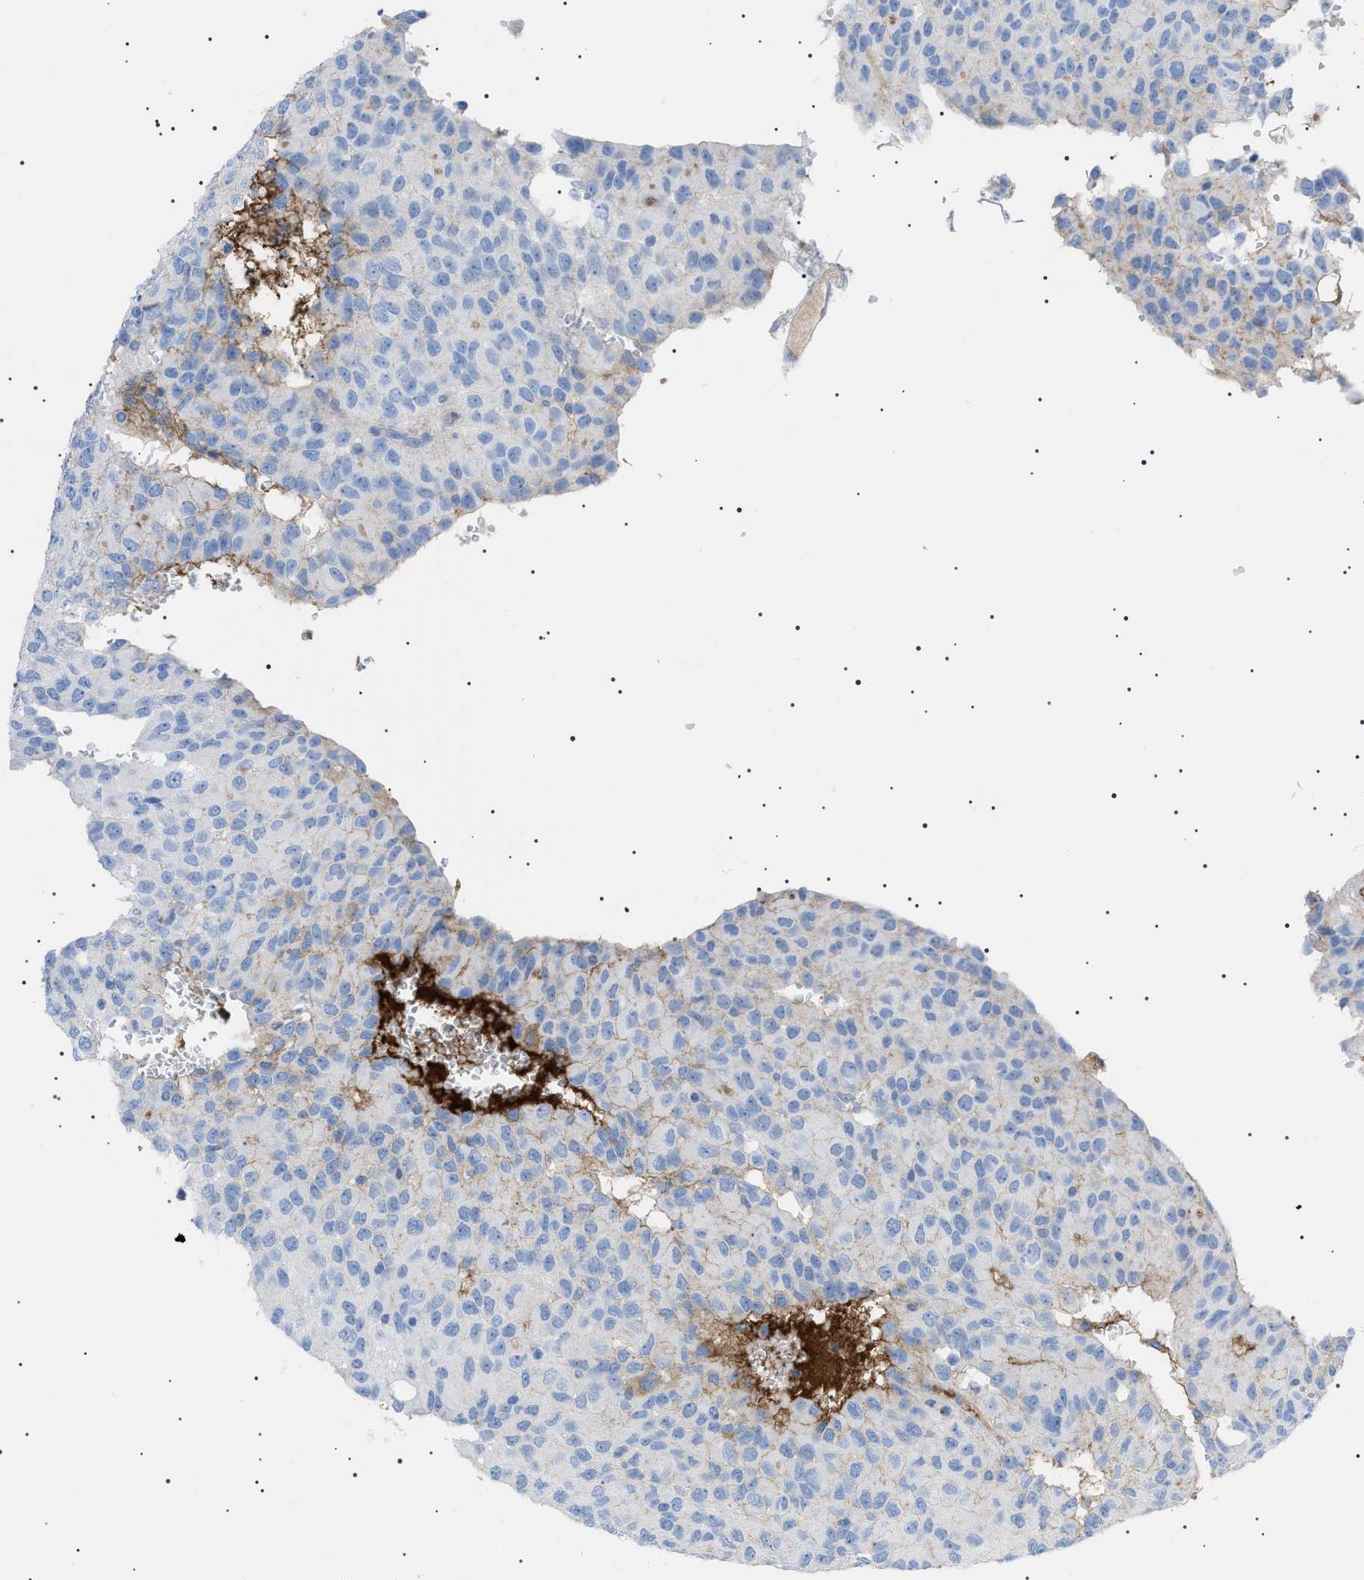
{"staining": {"intensity": "moderate", "quantity": "<25%", "location": "cytoplasmic/membranous"}, "tissue": "glioma", "cell_type": "Tumor cells", "image_type": "cancer", "snomed": [{"axis": "morphology", "description": "Glioma, malignant, High grade"}, {"axis": "topography", "description": "Brain"}], "caption": "Immunohistochemistry staining of glioma, which displays low levels of moderate cytoplasmic/membranous positivity in approximately <25% of tumor cells indicating moderate cytoplasmic/membranous protein expression. The staining was performed using DAB (3,3'-diaminobenzidine) (brown) for protein detection and nuclei were counterstained in hematoxylin (blue).", "gene": "LPA", "patient": {"sex": "male", "age": 32}}